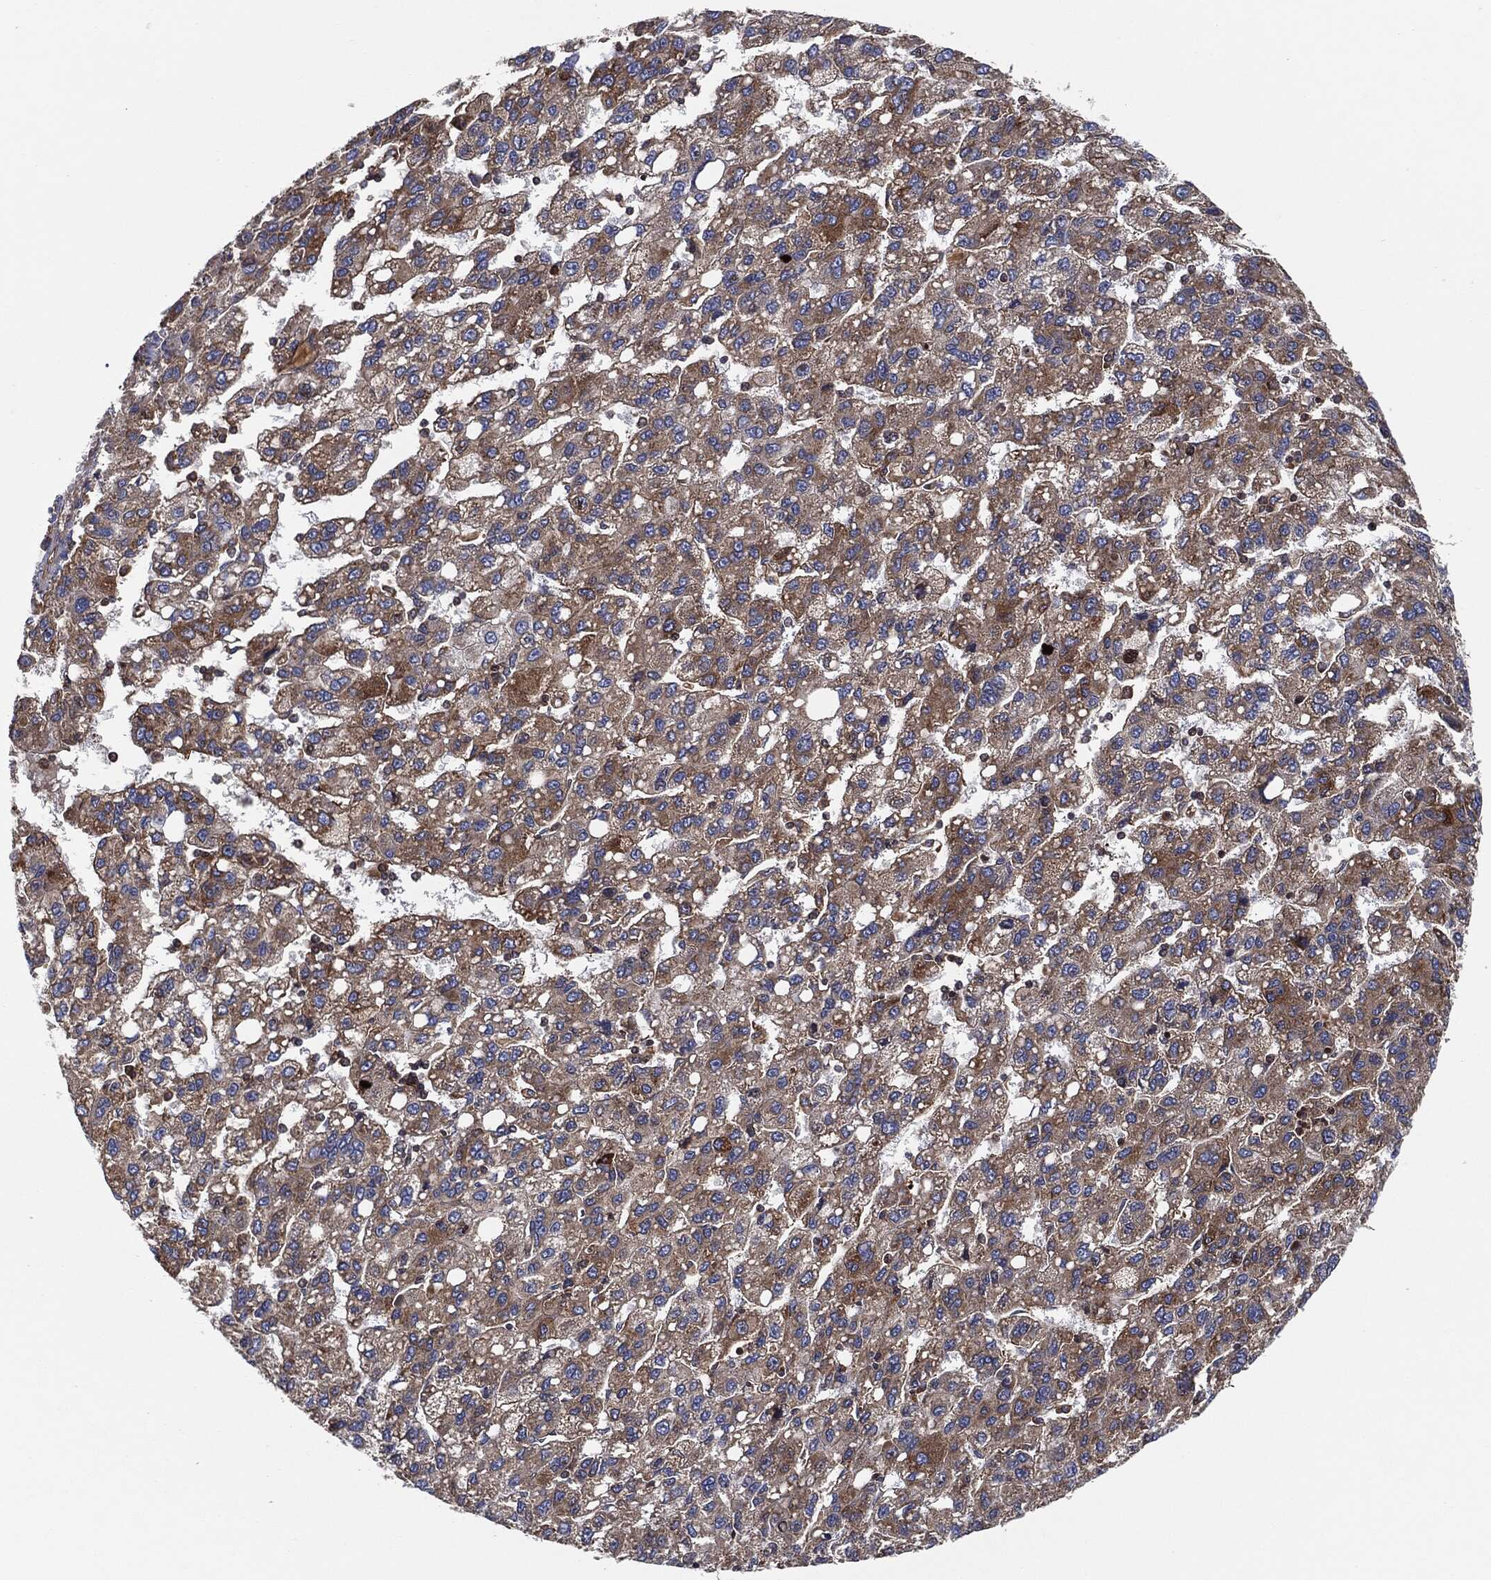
{"staining": {"intensity": "moderate", "quantity": "25%-75%", "location": "cytoplasmic/membranous"}, "tissue": "liver cancer", "cell_type": "Tumor cells", "image_type": "cancer", "snomed": [{"axis": "morphology", "description": "Carcinoma, Hepatocellular, NOS"}, {"axis": "topography", "description": "Liver"}], "caption": "A medium amount of moderate cytoplasmic/membranous positivity is seen in approximately 25%-75% of tumor cells in liver cancer (hepatocellular carcinoma) tissue.", "gene": "EIF2S2", "patient": {"sex": "female", "age": 82}}